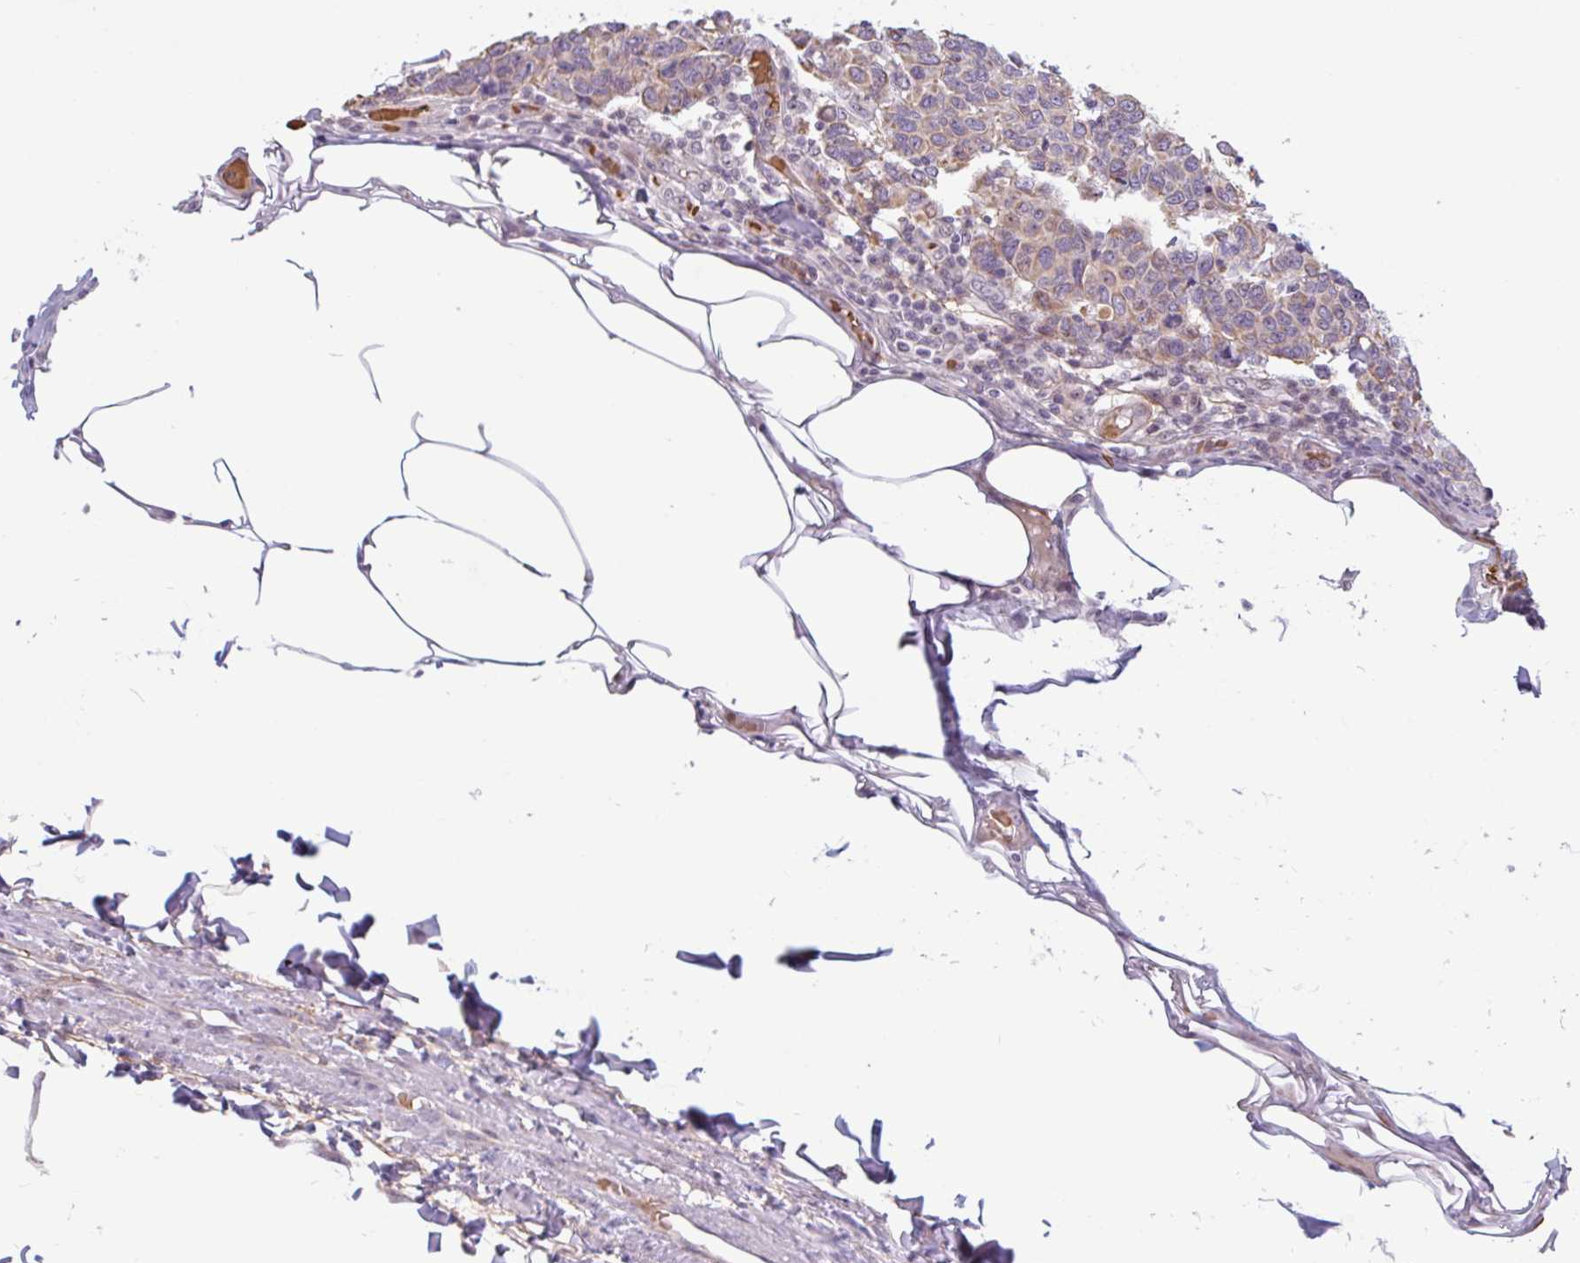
{"staining": {"intensity": "weak", "quantity": "25%-75%", "location": "cytoplasmic/membranous"}, "tissue": "breast cancer", "cell_type": "Tumor cells", "image_type": "cancer", "snomed": [{"axis": "morphology", "description": "Duct carcinoma"}, {"axis": "topography", "description": "Breast"}], "caption": "High-magnification brightfield microscopy of intraductal carcinoma (breast) stained with DAB (brown) and counterstained with hematoxylin (blue). tumor cells exhibit weak cytoplasmic/membranous expression is present in approximately25%-75% of cells.", "gene": "TMEM119", "patient": {"sex": "female", "age": 55}}